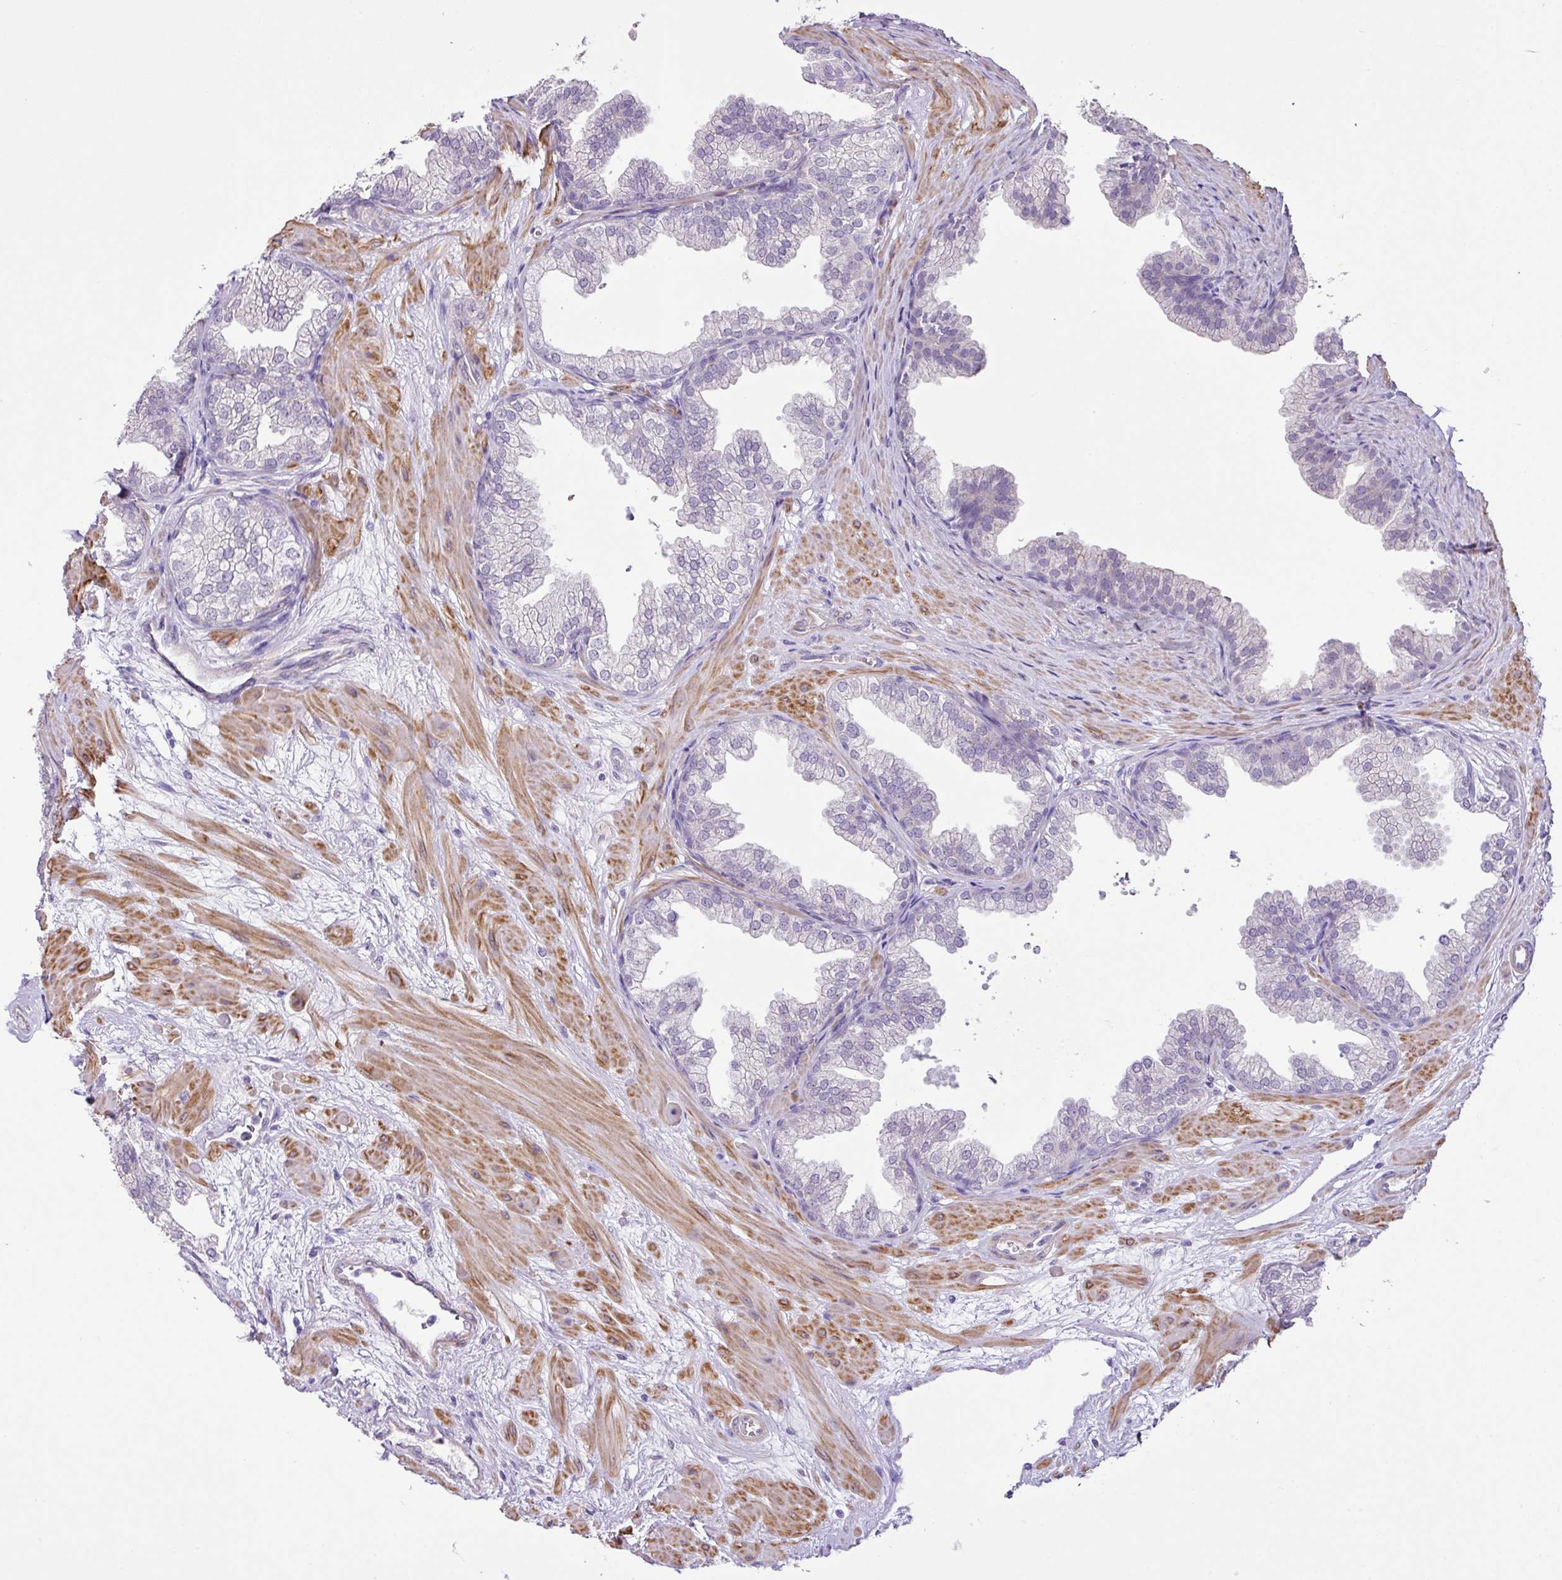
{"staining": {"intensity": "negative", "quantity": "none", "location": "none"}, "tissue": "prostate", "cell_type": "Glandular cells", "image_type": "normal", "snomed": [{"axis": "morphology", "description": "Normal tissue, NOS"}, {"axis": "topography", "description": "Prostate"}], "caption": "A histopathology image of prostate stained for a protein reveals no brown staining in glandular cells. Brightfield microscopy of IHC stained with DAB (3,3'-diaminobenzidine) (brown) and hematoxylin (blue), captured at high magnification.", "gene": "DIP2A", "patient": {"sex": "male", "age": 37}}